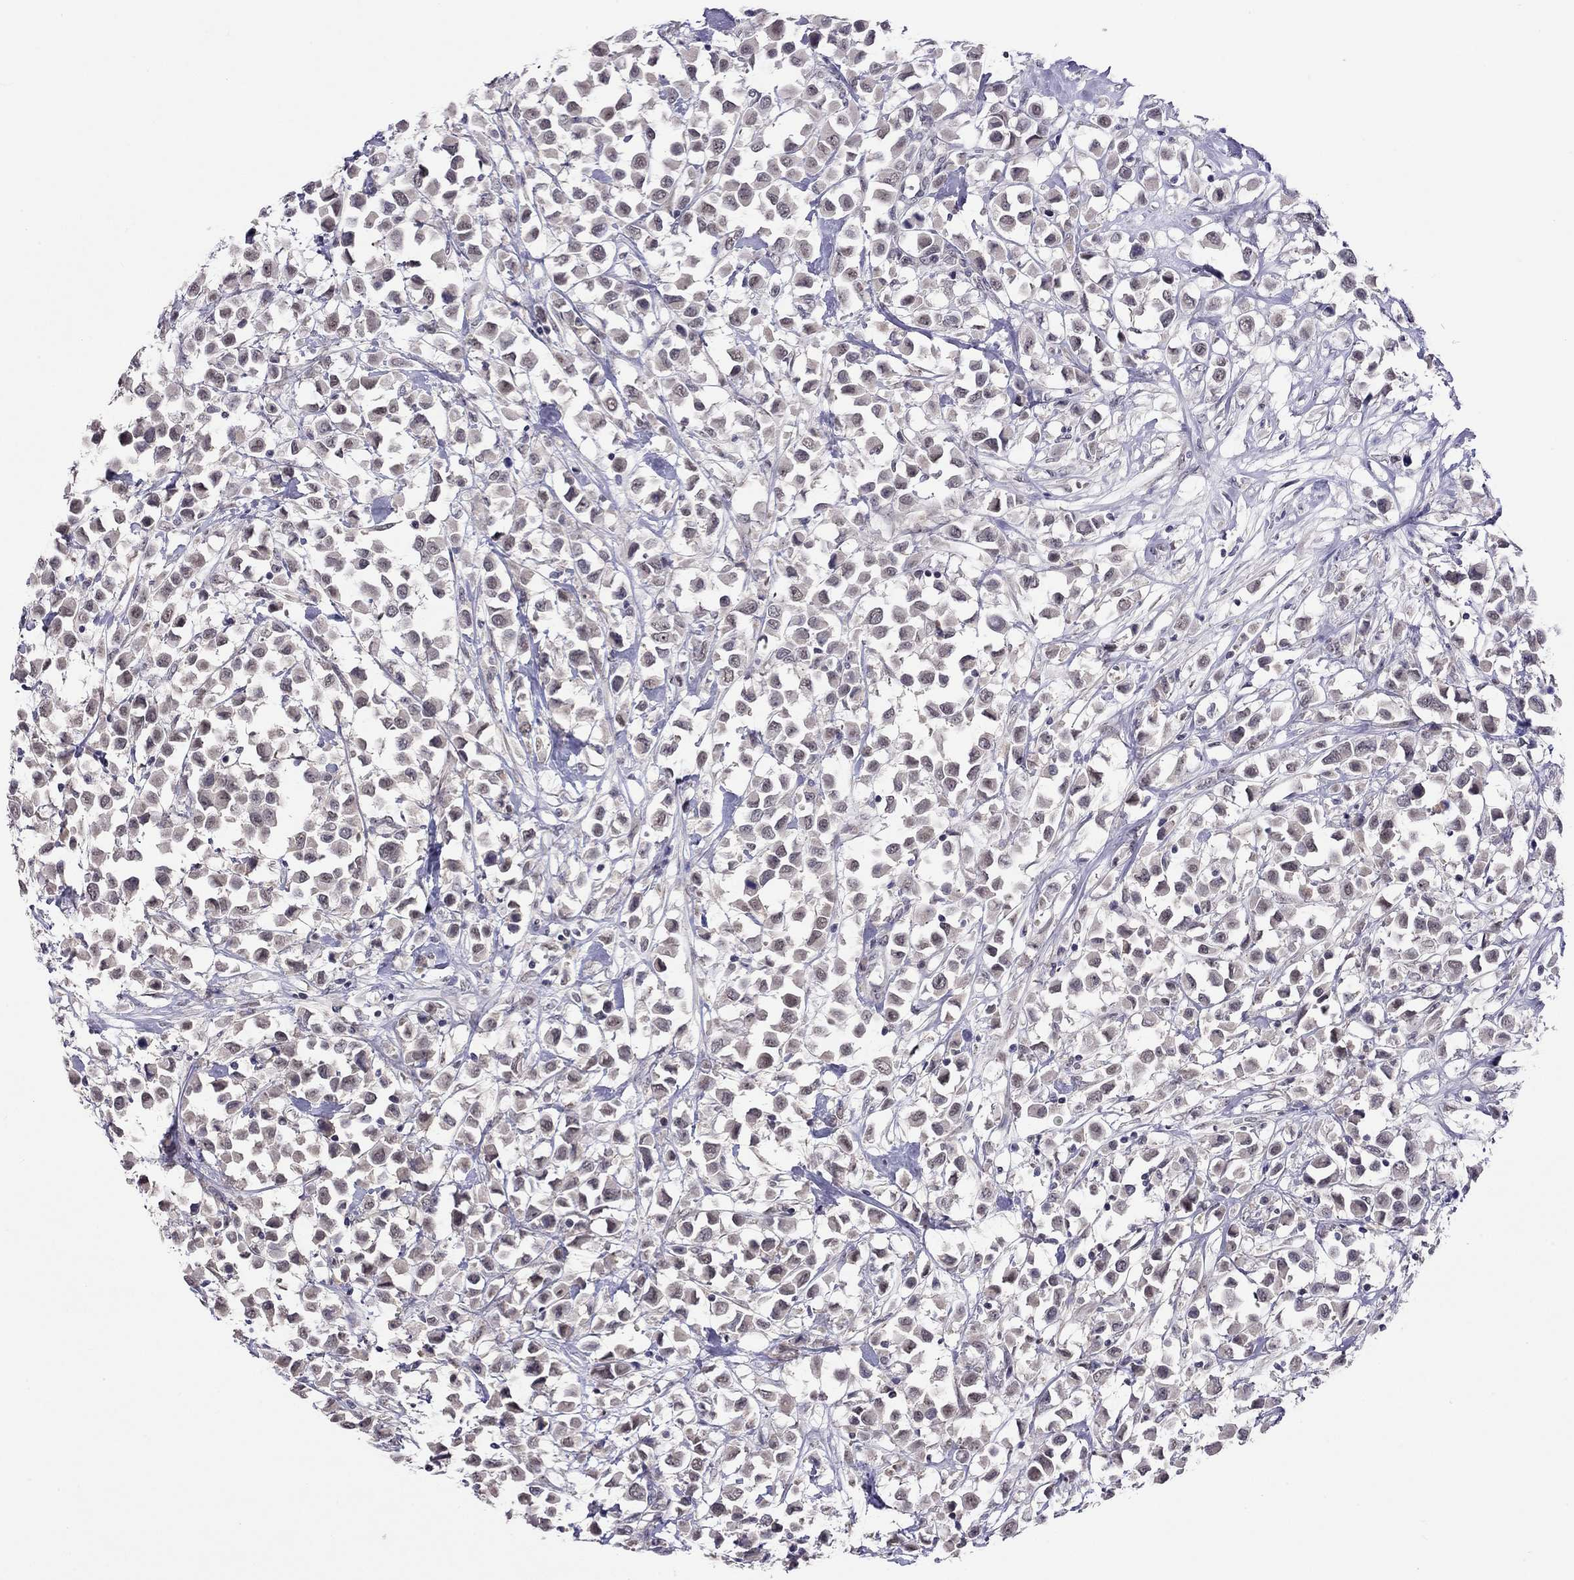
{"staining": {"intensity": "weak", "quantity": "<25%", "location": "nuclear"}, "tissue": "breast cancer", "cell_type": "Tumor cells", "image_type": "cancer", "snomed": [{"axis": "morphology", "description": "Duct carcinoma"}, {"axis": "topography", "description": "Breast"}], "caption": "The IHC image has no significant staining in tumor cells of breast cancer tissue.", "gene": "HES5", "patient": {"sex": "female", "age": 61}}